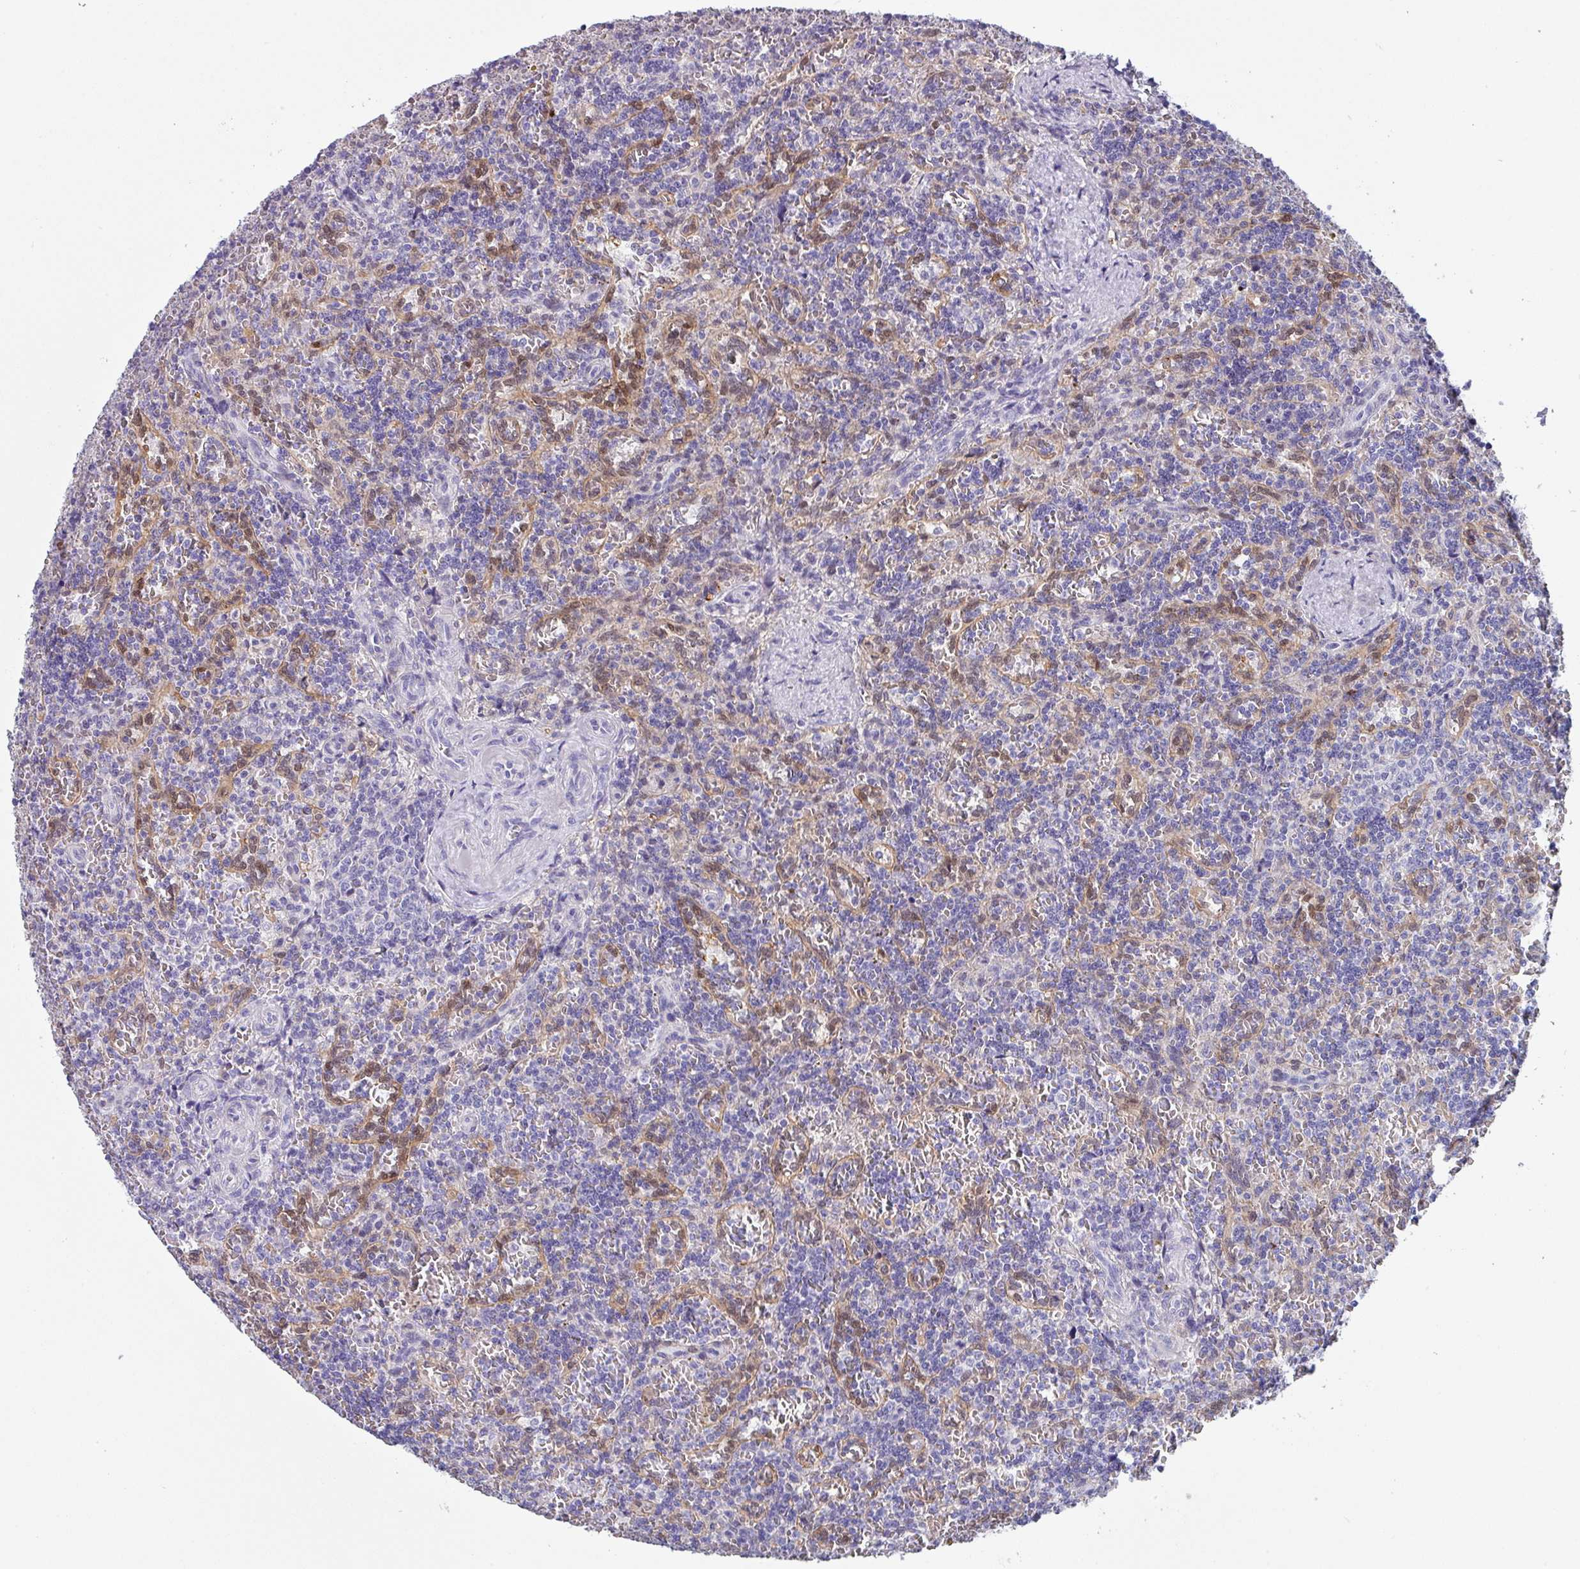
{"staining": {"intensity": "weak", "quantity": "<25%", "location": "nuclear"}, "tissue": "lymphoma", "cell_type": "Tumor cells", "image_type": "cancer", "snomed": [{"axis": "morphology", "description": "Malignant lymphoma, non-Hodgkin's type, Low grade"}, {"axis": "topography", "description": "Spleen"}], "caption": "Immunohistochemical staining of lymphoma exhibits no significant expression in tumor cells.", "gene": "DEFB115", "patient": {"sex": "male", "age": 73}}